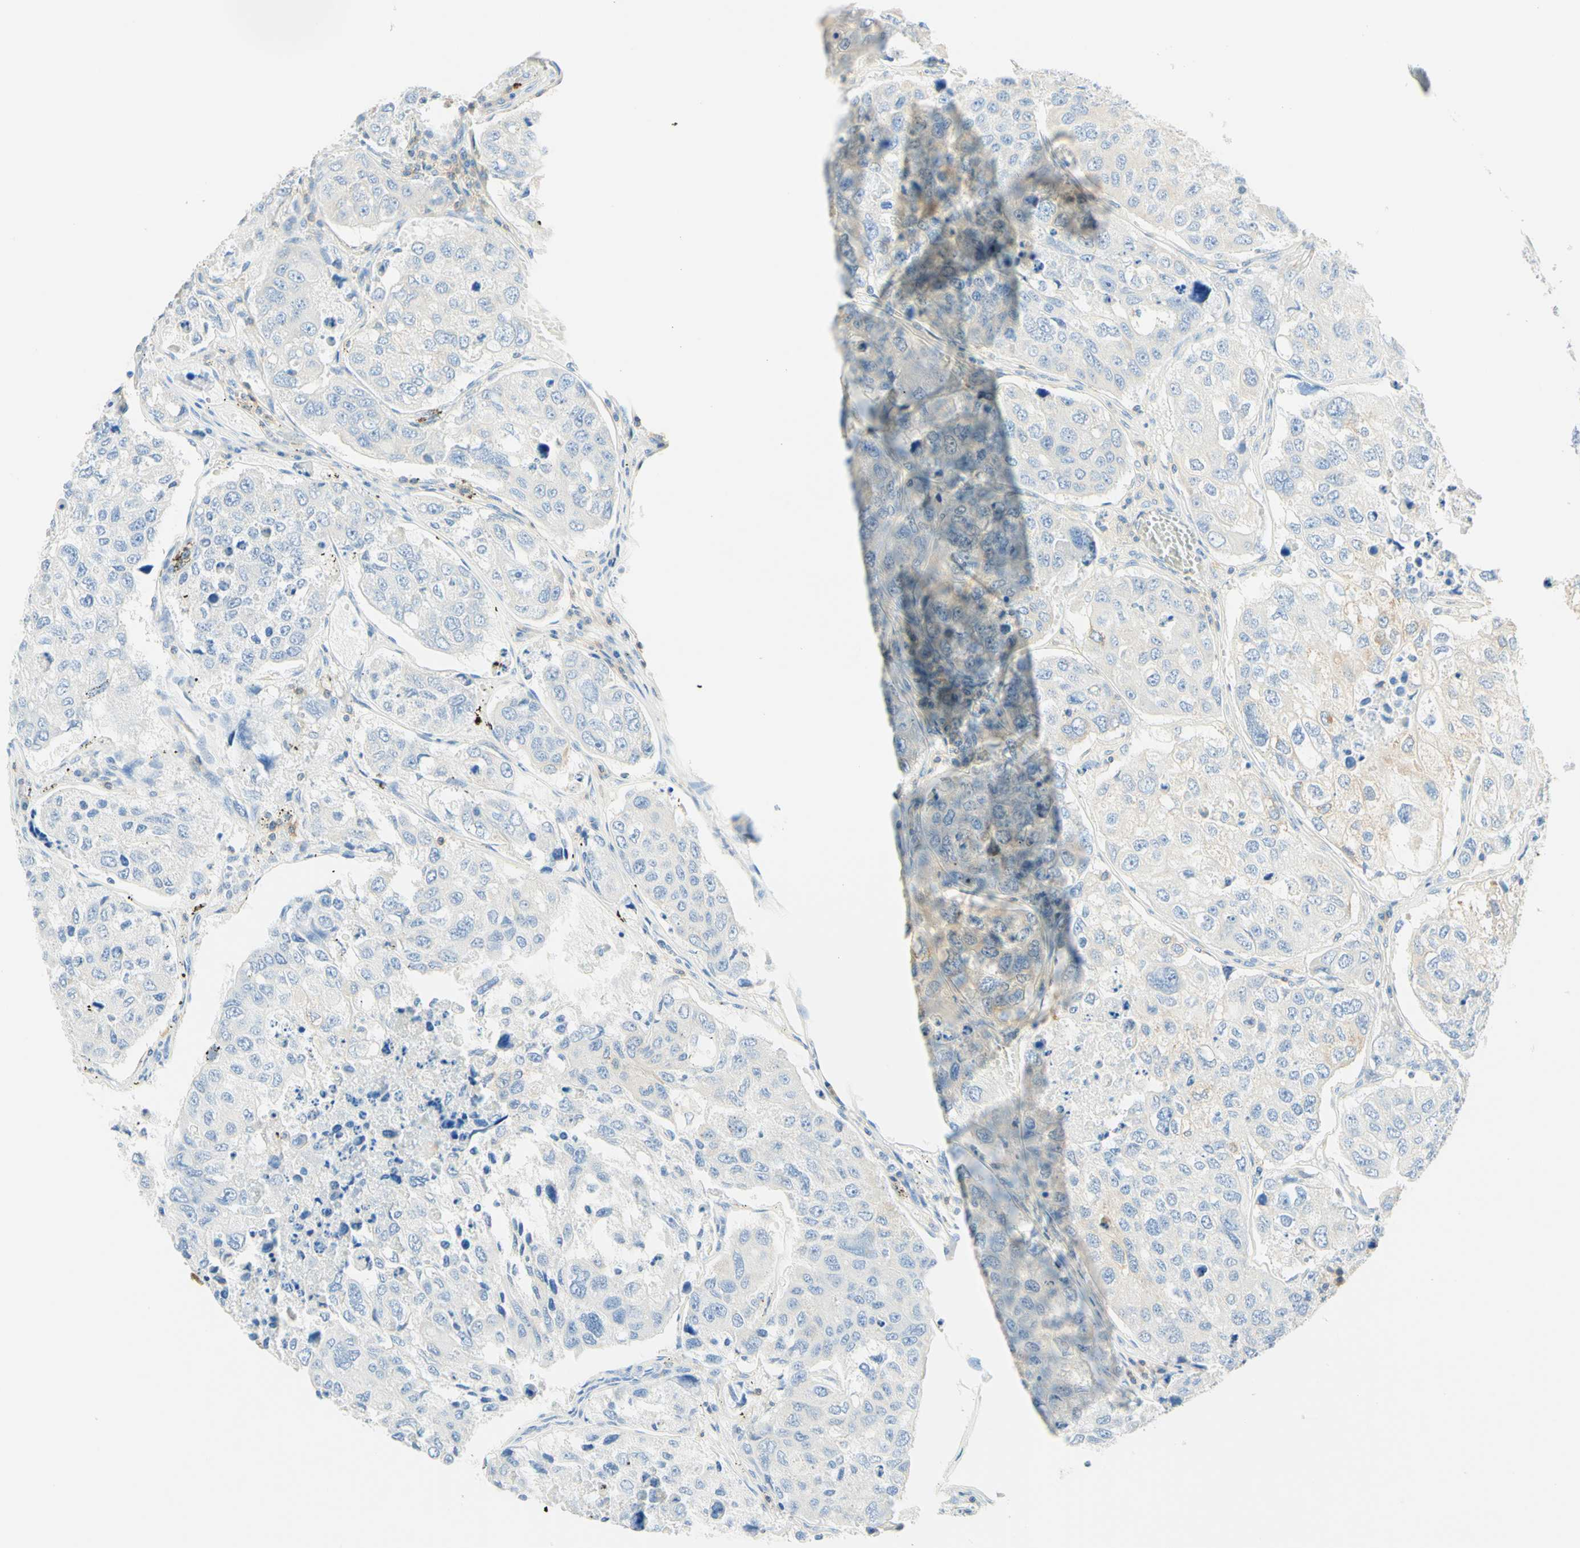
{"staining": {"intensity": "negative", "quantity": "none", "location": "none"}, "tissue": "urothelial cancer", "cell_type": "Tumor cells", "image_type": "cancer", "snomed": [{"axis": "morphology", "description": "Urothelial carcinoma, High grade"}, {"axis": "topography", "description": "Lymph node"}, {"axis": "topography", "description": "Urinary bladder"}], "caption": "Immunohistochemistry (IHC) micrograph of neoplastic tissue: human urothelial cancer stained with DAB (3,3'-diaminobenzidine) demonstrates no significant protein staining in tumor cells.", "gene": "LAT", "patient": {"sex": "male", "age": 51}}